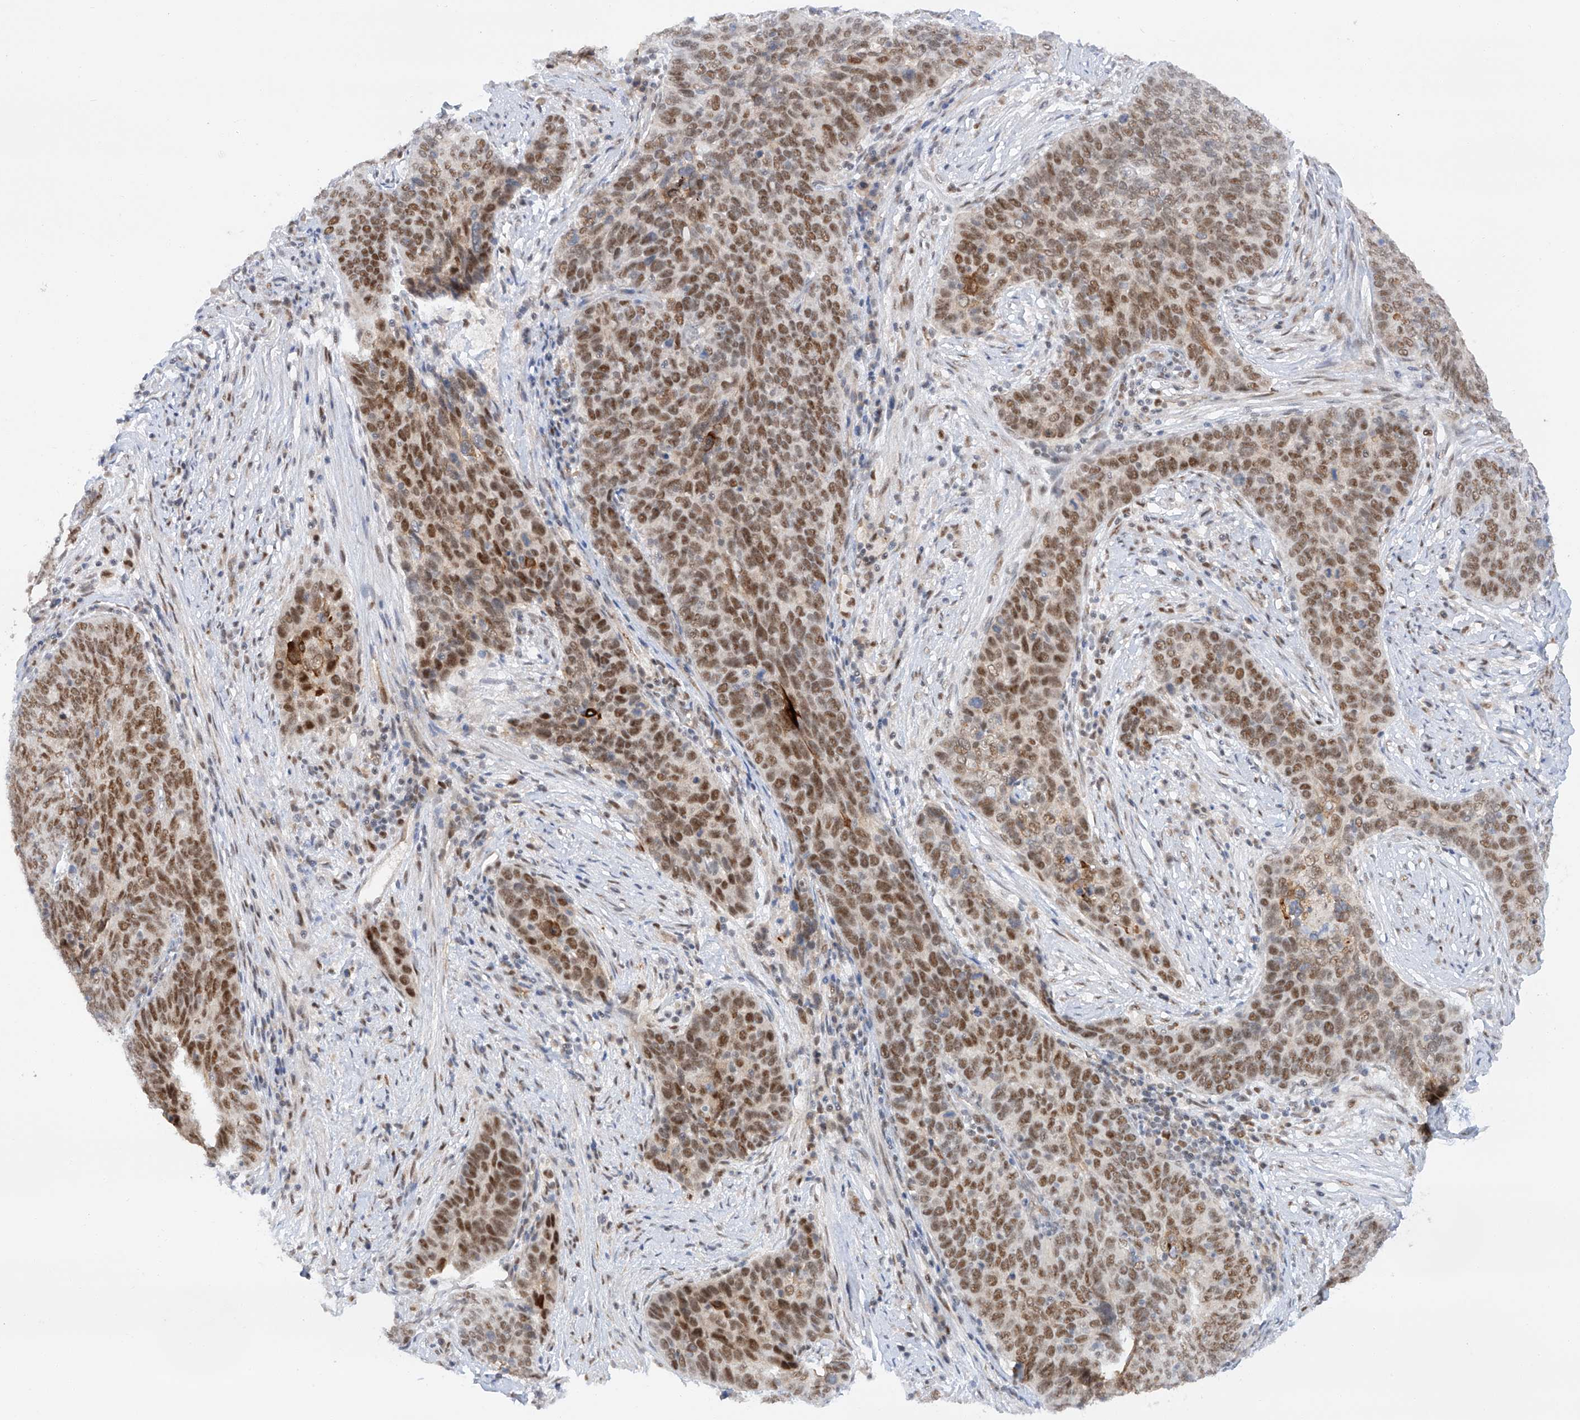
{"staining": {"intensity": "moderate", "quantity": ">75%", "location": "nuclear"}, "tissue": "cervical cancer", "cell_type": "Tumor cells", "image_type": "cancer", "snomed": [{"axis": "morphology", "description": "Squamous cell carcinoma, NOS"}, {"axis": "topography", "description": "Cervix"}], "caption": "High-power microscopy captured an immunohistochemistry histopathology image of cervical cancer (squamous cell carcinoma), revealing moderate nuclear expression in approximately >75% of tumor cells. Nuclei are stained in blue.", "gene": "POGK", "patient": {"sex": "female", "age": 60}}